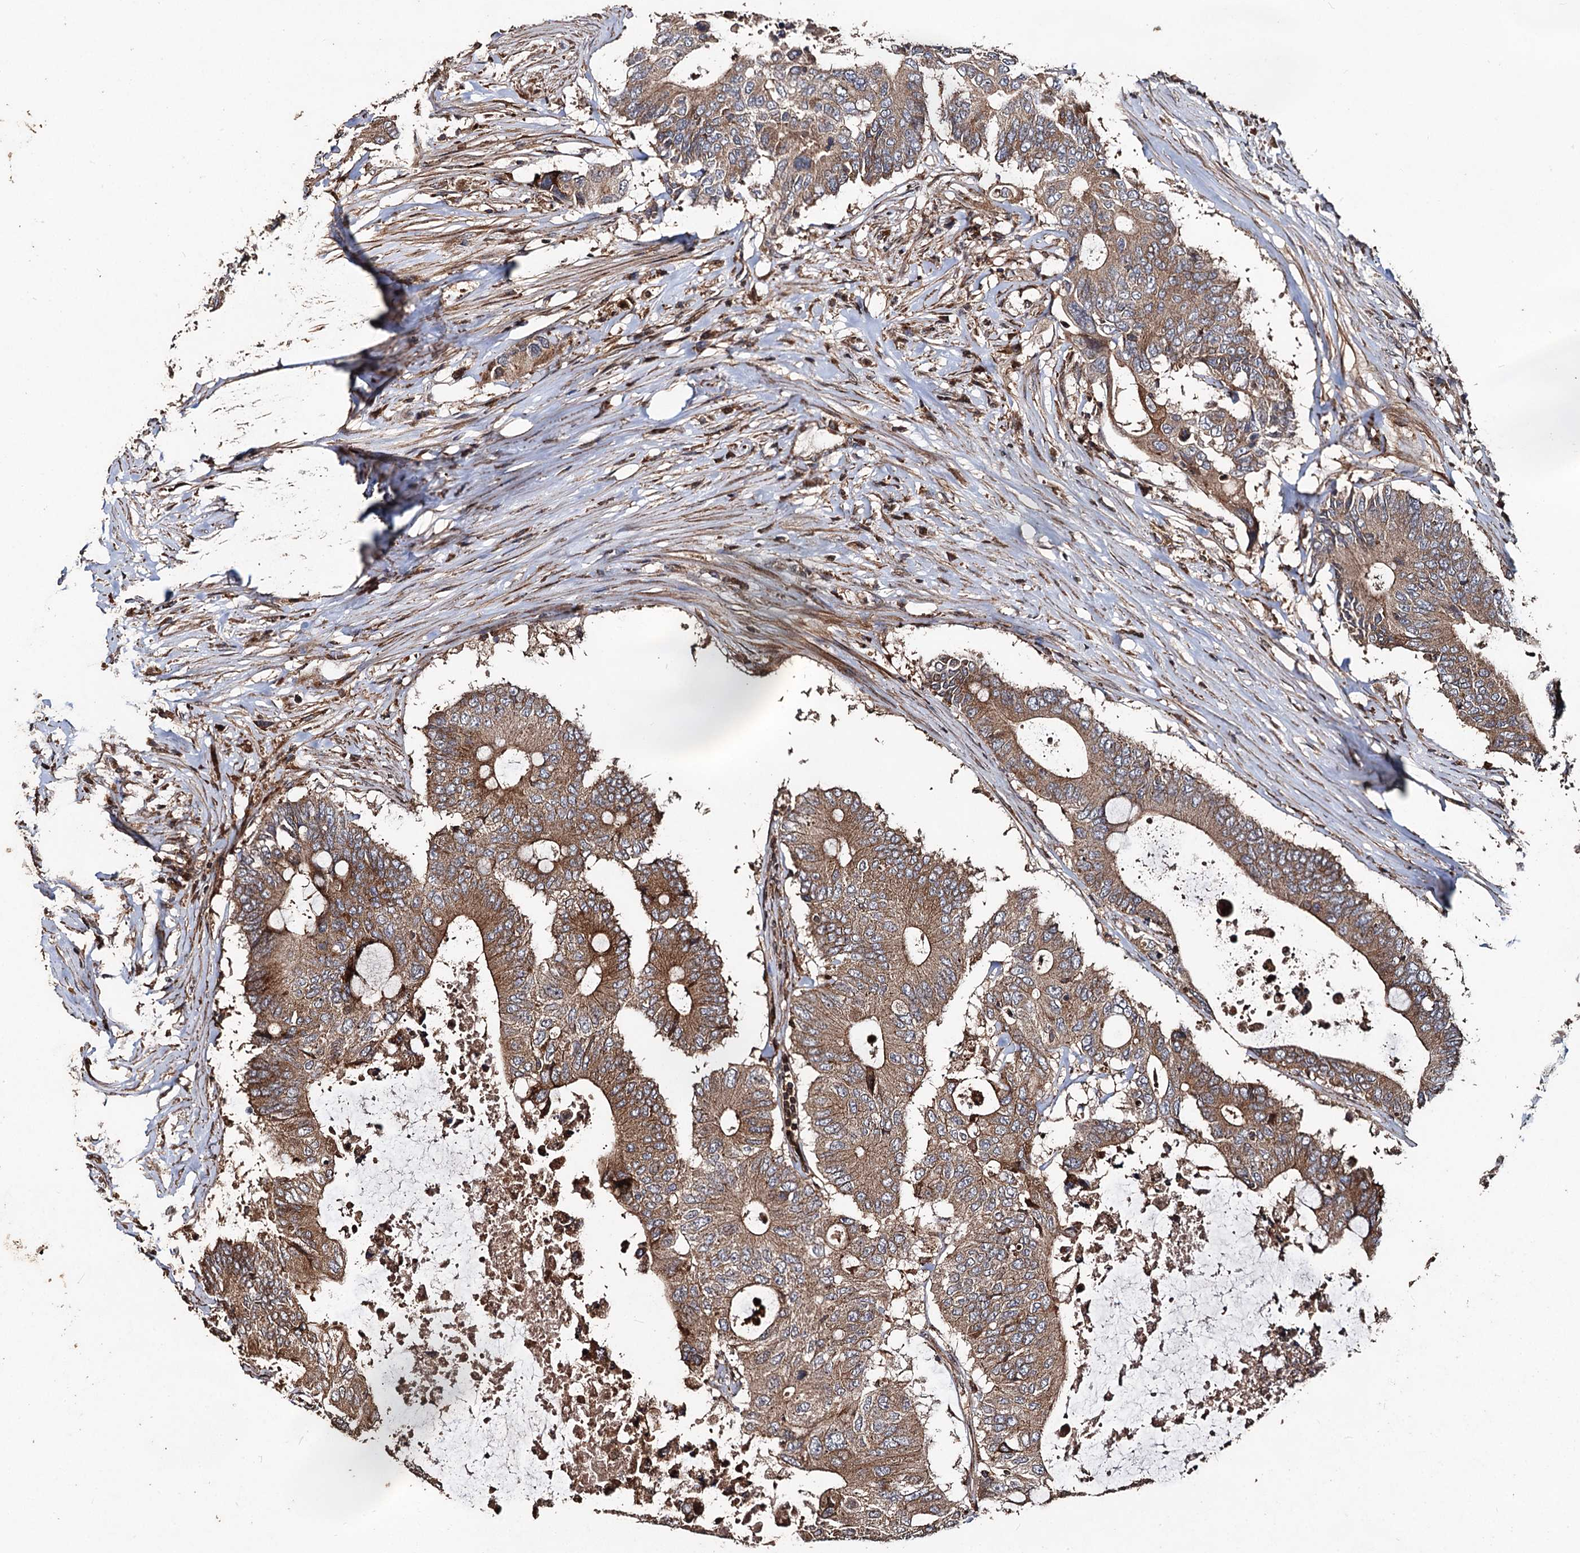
{"staining": {"intensity": "moderate", "quantity": ">75%", "location": "cytoplasmic/membranous"}, "tissue": "colorectal cancer", "cell_type": "Tumor cells", "image_type": "cancer", "snomed": [{"axis": "morphology", "description": "Adenocarcinoma, NOS"}, {"axis": "topography", "description": "Colon"}], "caption": "A brown stain highlights moderate cytoplasmic/membranous staining of a protein in human colorectal cancer tumor cells.", "gene": "NOTCH2NLA", "patient": {"sex": "male", "age": 71}}